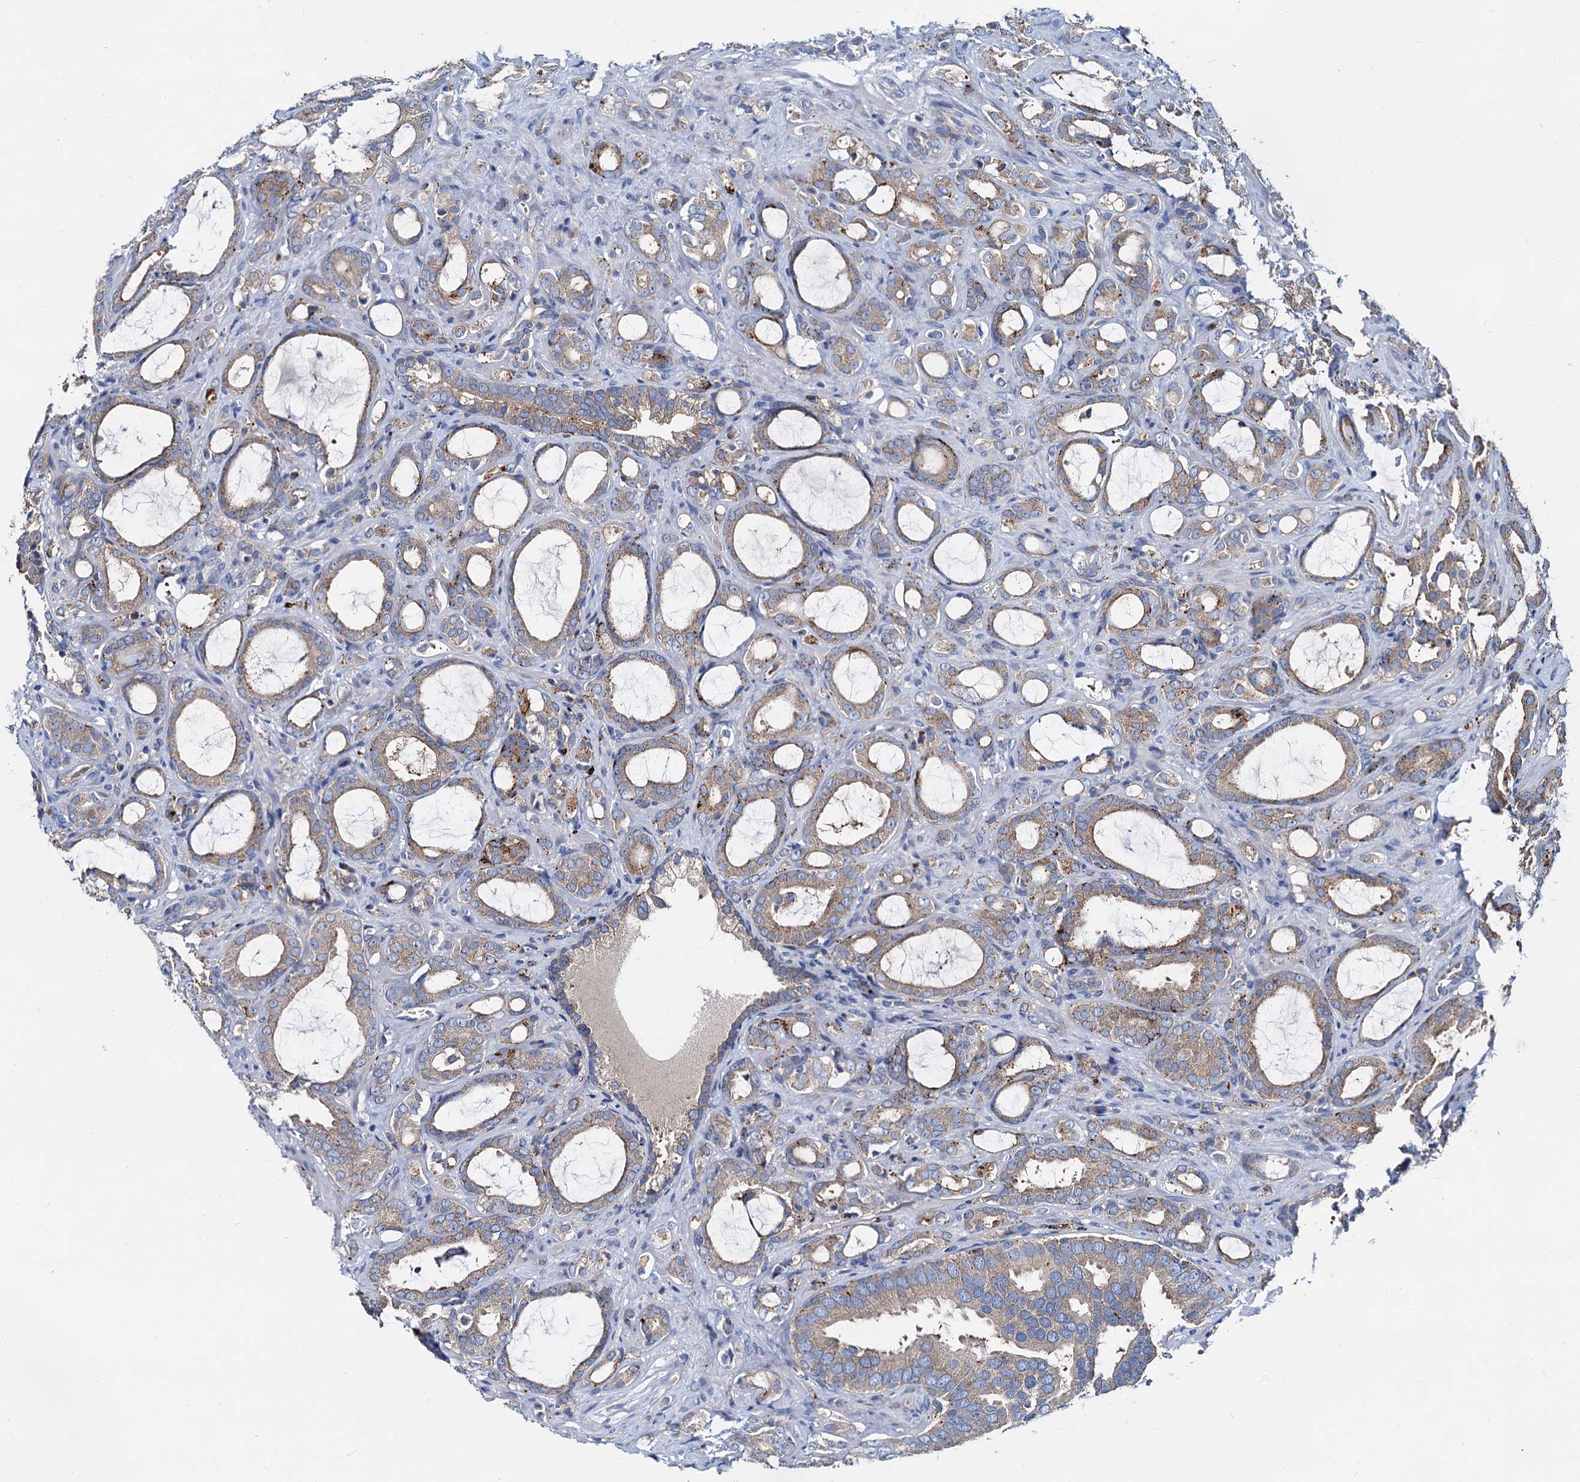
{"staining": {"intensity": "weak", "quantity": ">75%", "location": "cytoplasmic/membranous"}, "tissue": "prostate cancer", "cell_type": "Tumor cells", "image_type": "cancer", "snomed": [{"axis": "morphology", "description": "Adenocarcinoma, High grade"}, {"axis": "topography", "description": "Prostate"}], "caption": "Protein staining of prostate adenocarcinoma (high-grade) tissue demonstrates weak cytoplasmic/membranous positivity in approximately >75% of tumor cells.", "gene": "QARS1", "patient": {"sex": "male", "age": 72}}